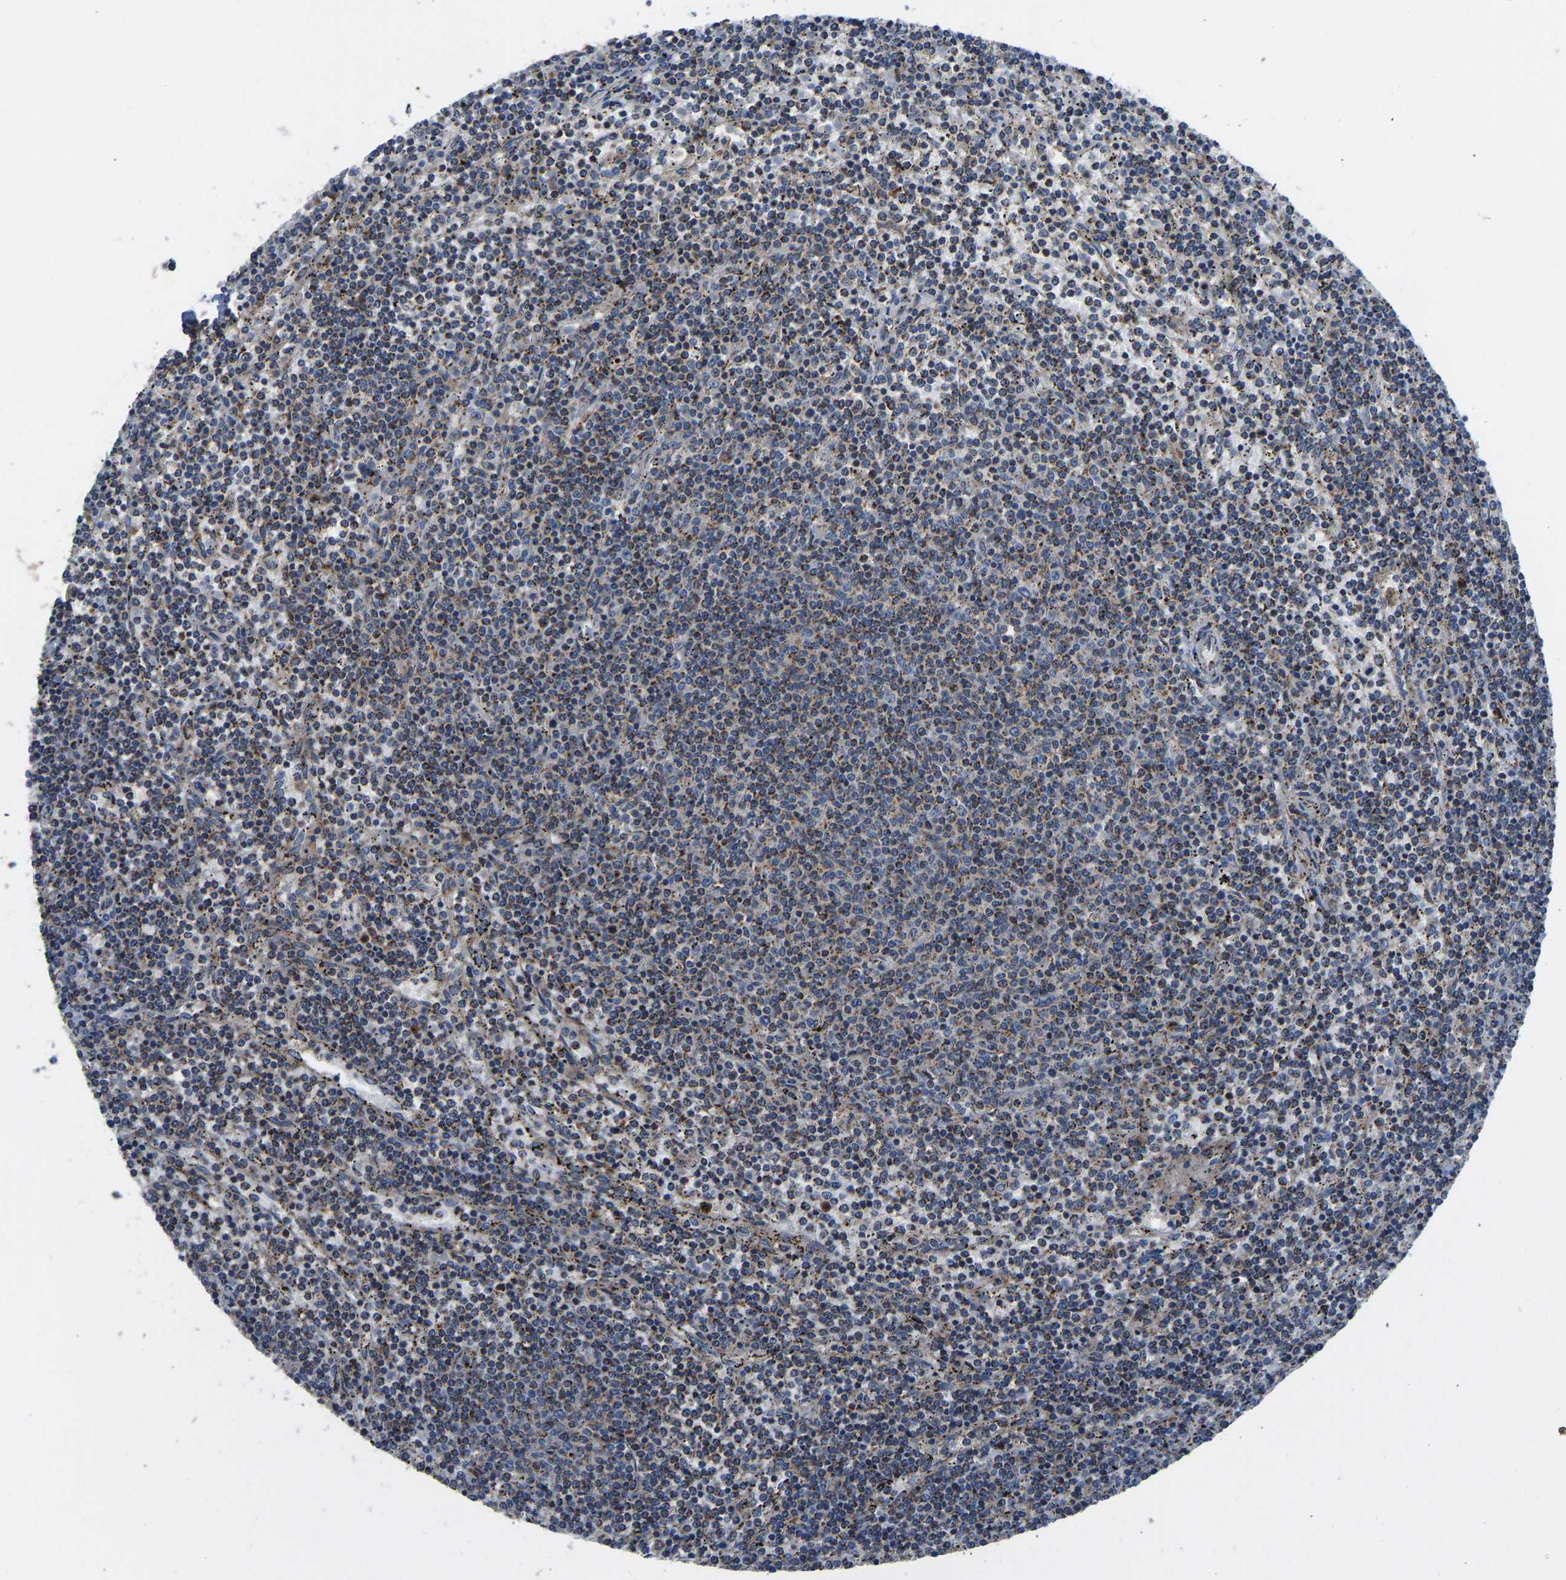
{"staining": {"intensity": "weak", "quantity": "25%-75%", "location": "cytoplasmic/membranous"}, "tissue": "lymphoma", "cell_type": "Tumor cells", "image_type": "cancer", "snomed": [{"axis": "morphology", "description": "Malignant lymphoma, non-Hodgkin's type, Low grade"}, {"axis": "topography", "description": "Spleen"}], "caption": "A micrograph of low-grade malignant lymphoma, non-Hodgkin's type stained for a protein exhibits weak cytoplasmic/membranous brown staining in tumor cells.", "gene": "RBP1", "patient": {"sex": "female", "age": 50}}